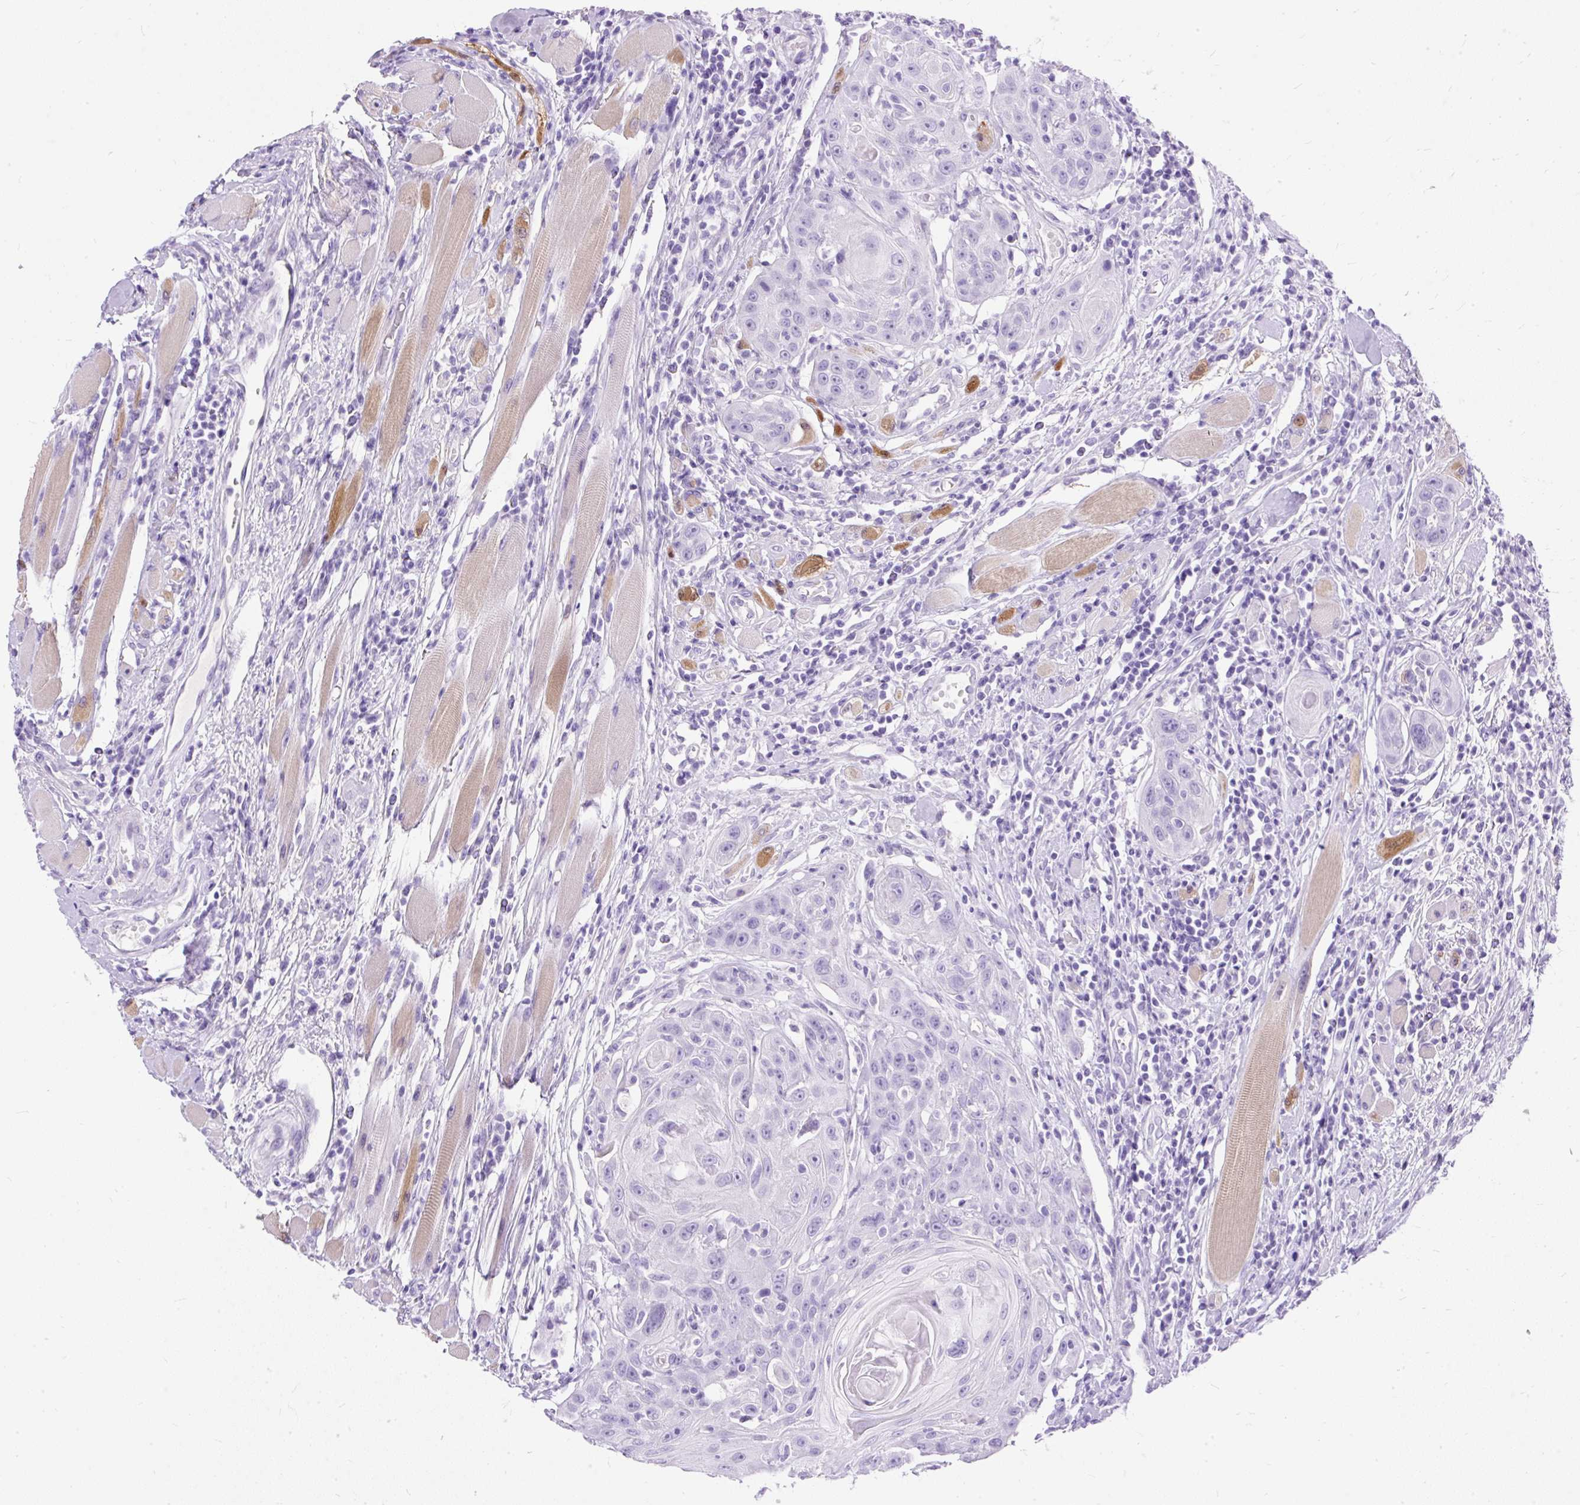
{"staining": {"intensity": "negative", "quantity": "none", "location": "none"}, "tissue": "head and neck cancer", "cell_type": "Tumor cells", "image_type": "cancer", "snomed": [{"axis": "morphology", "description": "Squamous cell carcinoma, NOS"}, {"axis": "topography", "description": "Head-Neck"}], "caption": "Head and neck cancer stained for a protein using immunohistochemistry displays no positivity tumor cells.", "gene": "PVALB", "patient": {"sex": "female", "age": 59}}